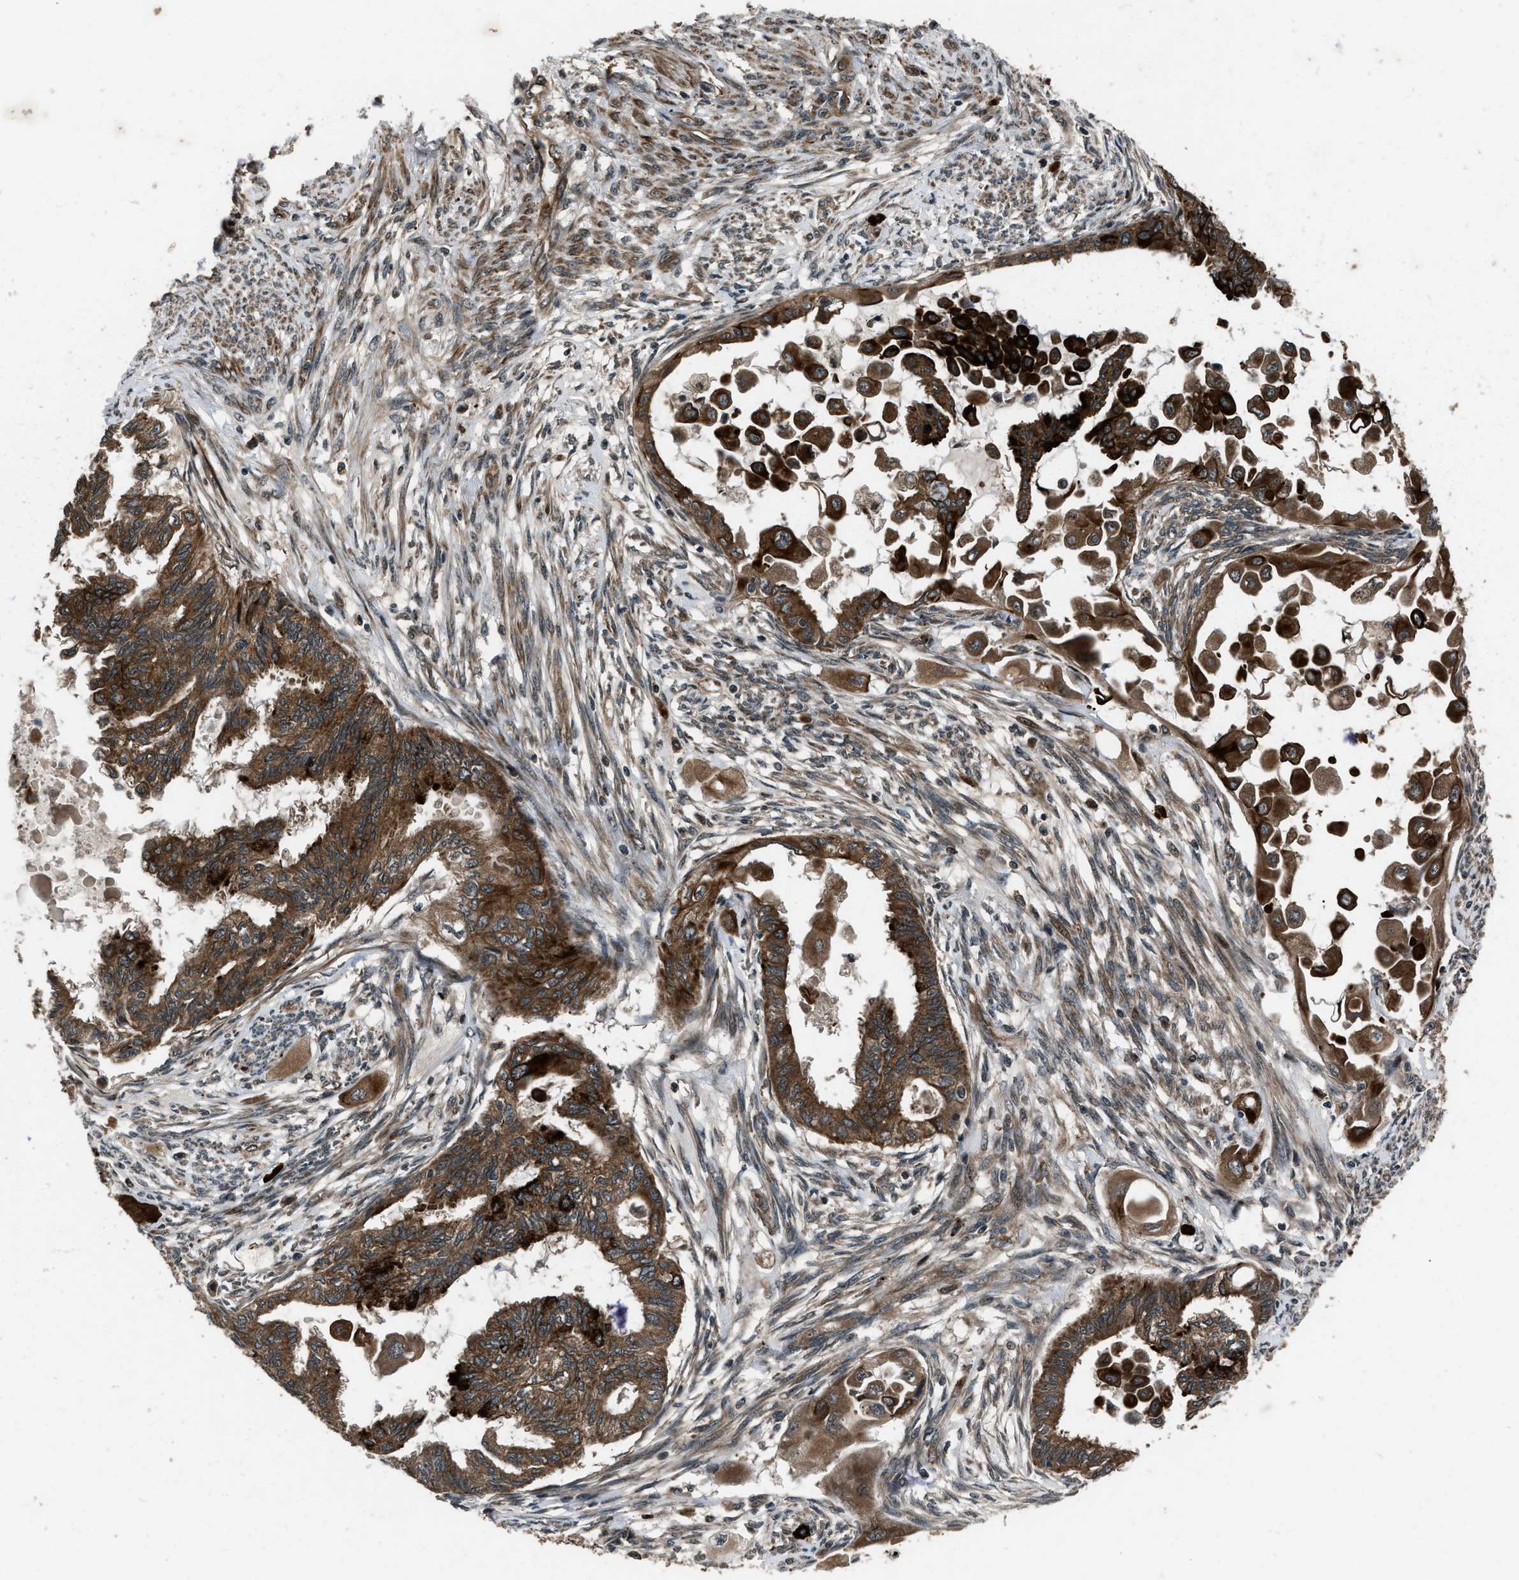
{"staining": {"intensity": "strong", "quantity": ">75%", "location": "cytoplasmic/membranous"}, "tissue": "cervical cancer", "cell_type": "Tumor cells", "image_type": "cancer", "snomed": [{"axis": "morphology", "description": "Normal tissue, NOS"}, {"axis": "morphology", "description": "Adenocarcinoma, NOS"}, {"axis": "topography", "description": "Cervix"}, {"axis": "topography", "description": "Endometrium"}], "caption": "Immunohistochemistry (IHC) photomicrograph of cervical cancer stained for a protein (brown), which displays high levels of strong cytoplasmic/membranous expression in about >75% of tumor cells.", "gene": "IRAK4", "patient": {"sex": "female", "age": 86}}